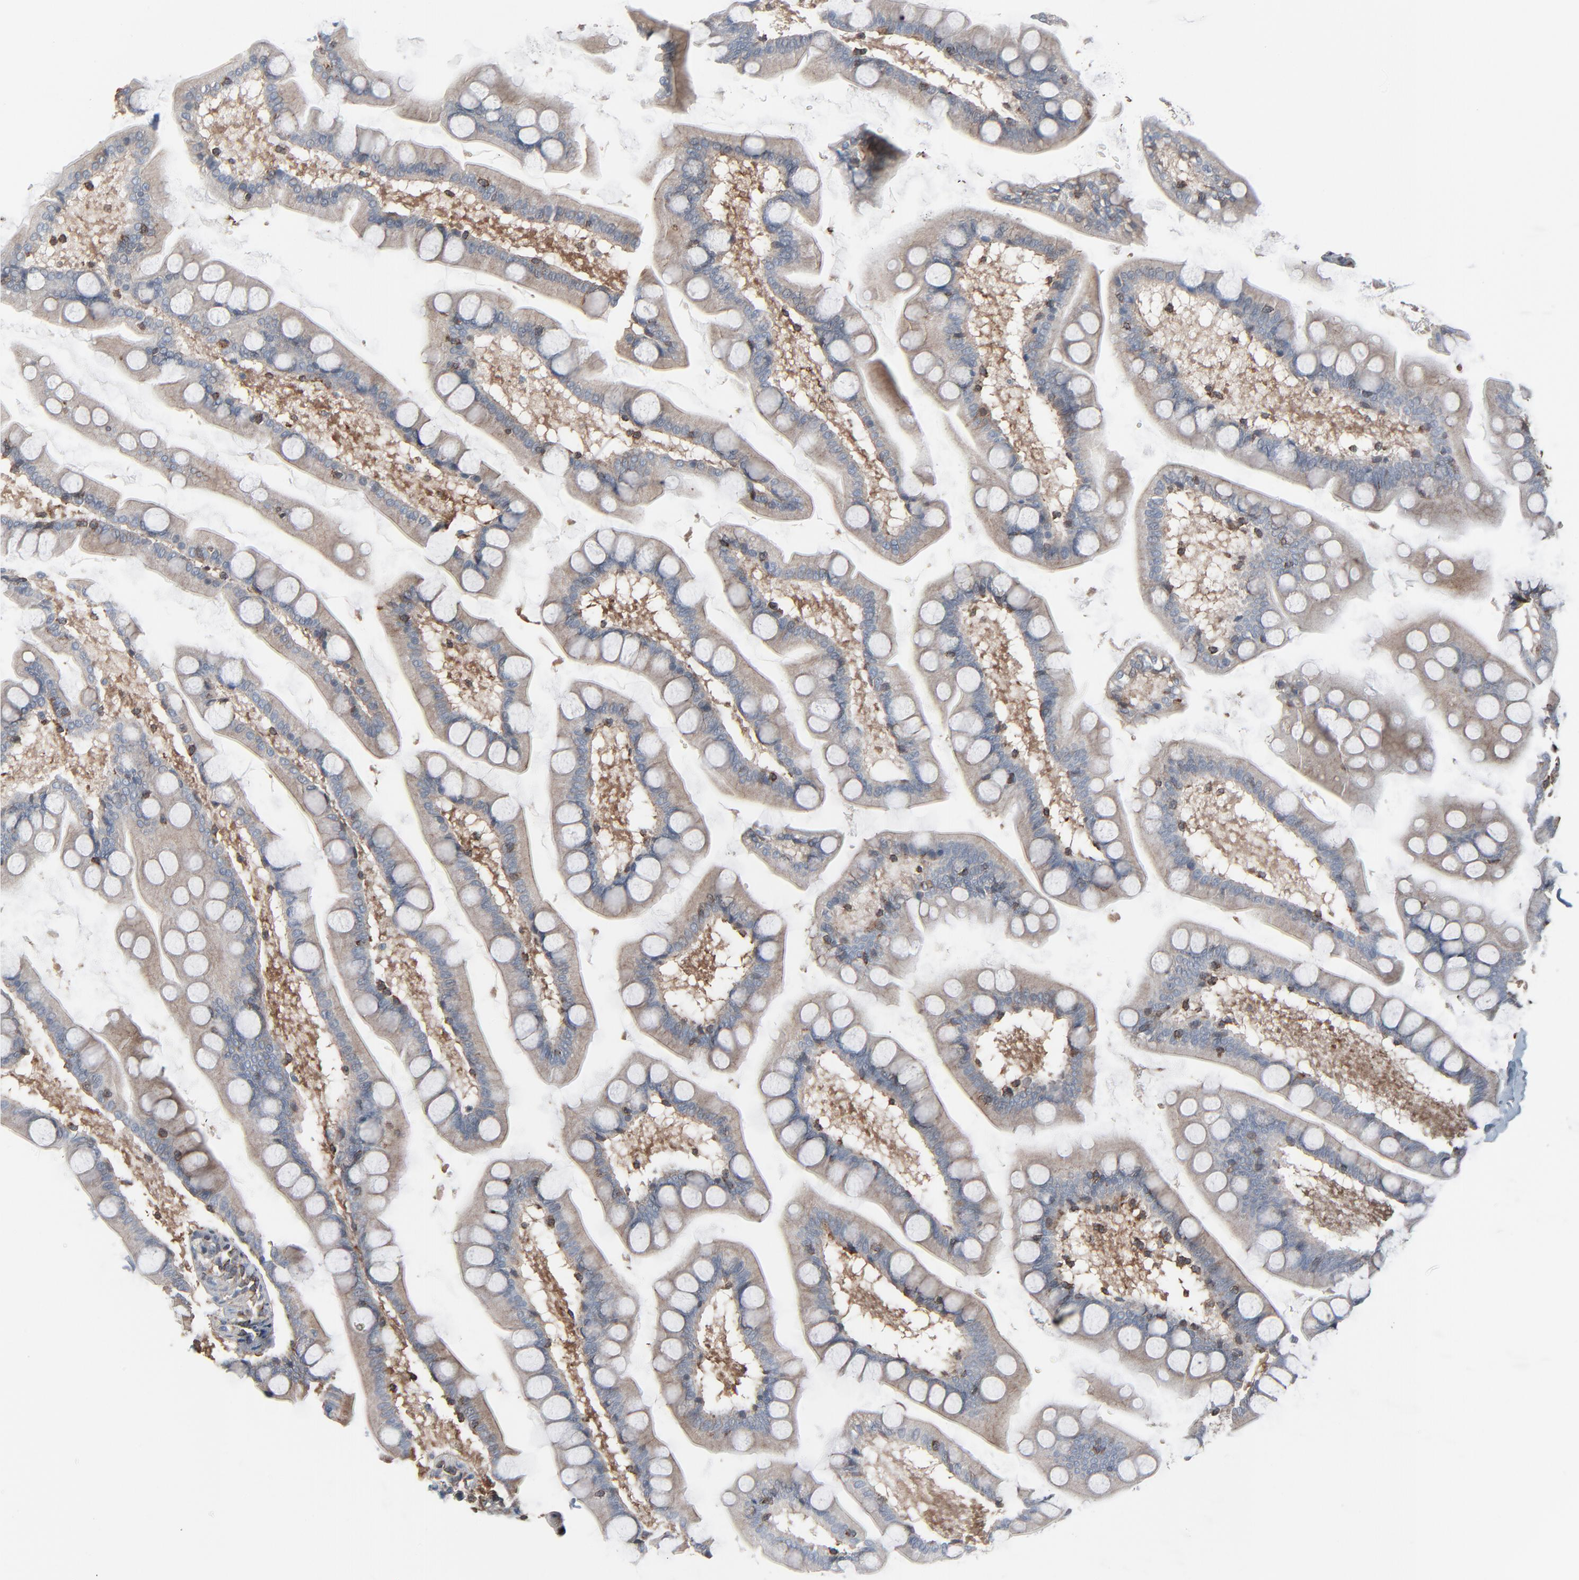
{"staining": {"intensity": "negative", "quantity": "none", "location": "none"}, "tissue": "small intestine", "cell_type": "Glandular cells", "image_type": "normal", "snomed": [{"axis": "morphology", "description": "Normal tissue, NOS"}, {"axis": "topography", "description": "Small intestine"}], "caption": "Immunohistochemistry (IHC) histopathology image of benign small intestine: human small intestine stained with DAB reveals no significant protein positivity in glandular cells. Nuclei are stained in blue.", "gene": "OPTN", "patient": {"sex": "male", "age": 41}}